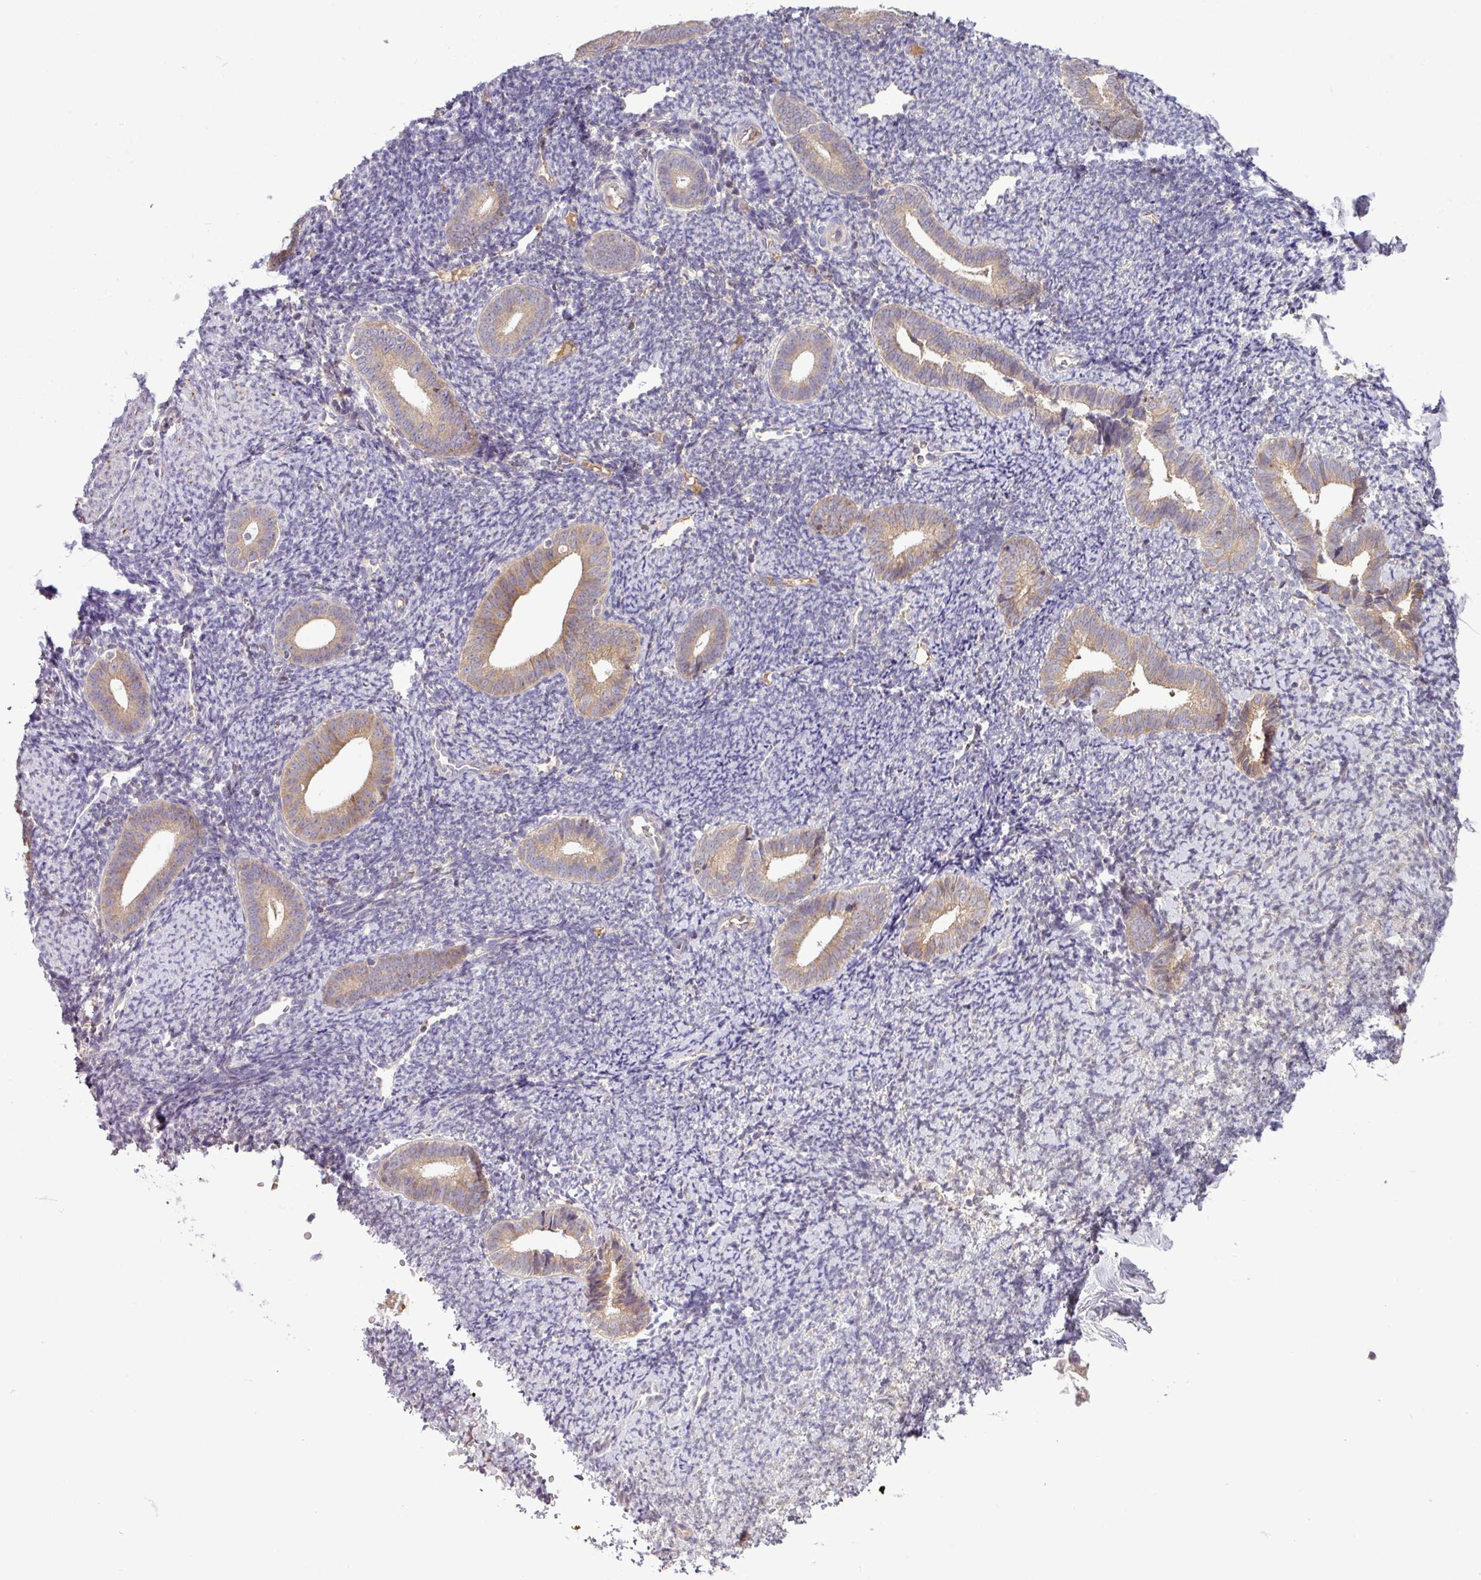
{"staining": {"intensity": "negative", "quantity": "none", "location": "none"}, "tissue": "endometrium", "cell_type": "Cells in endometrial stroma", "image_type": "normal", "snomed": [{"axis": "morphology", "description": "Normal tissue, NOS"}, {"axis": "topography", "description": "Endometrium"}], "caption": "IHC image of normal endometrium stained for a protein (brown), which reveals no staining in cells in endometrial stroma. (Stains: DAB (3,3'-diaminobenzidine) immunohistochemistry (IHC) with hematoxylin counter stain, Microscopy: brightfield microscopy at high magnification).", "gene": "TMEM62", "patient": {"sex": "female", "age": 39}}